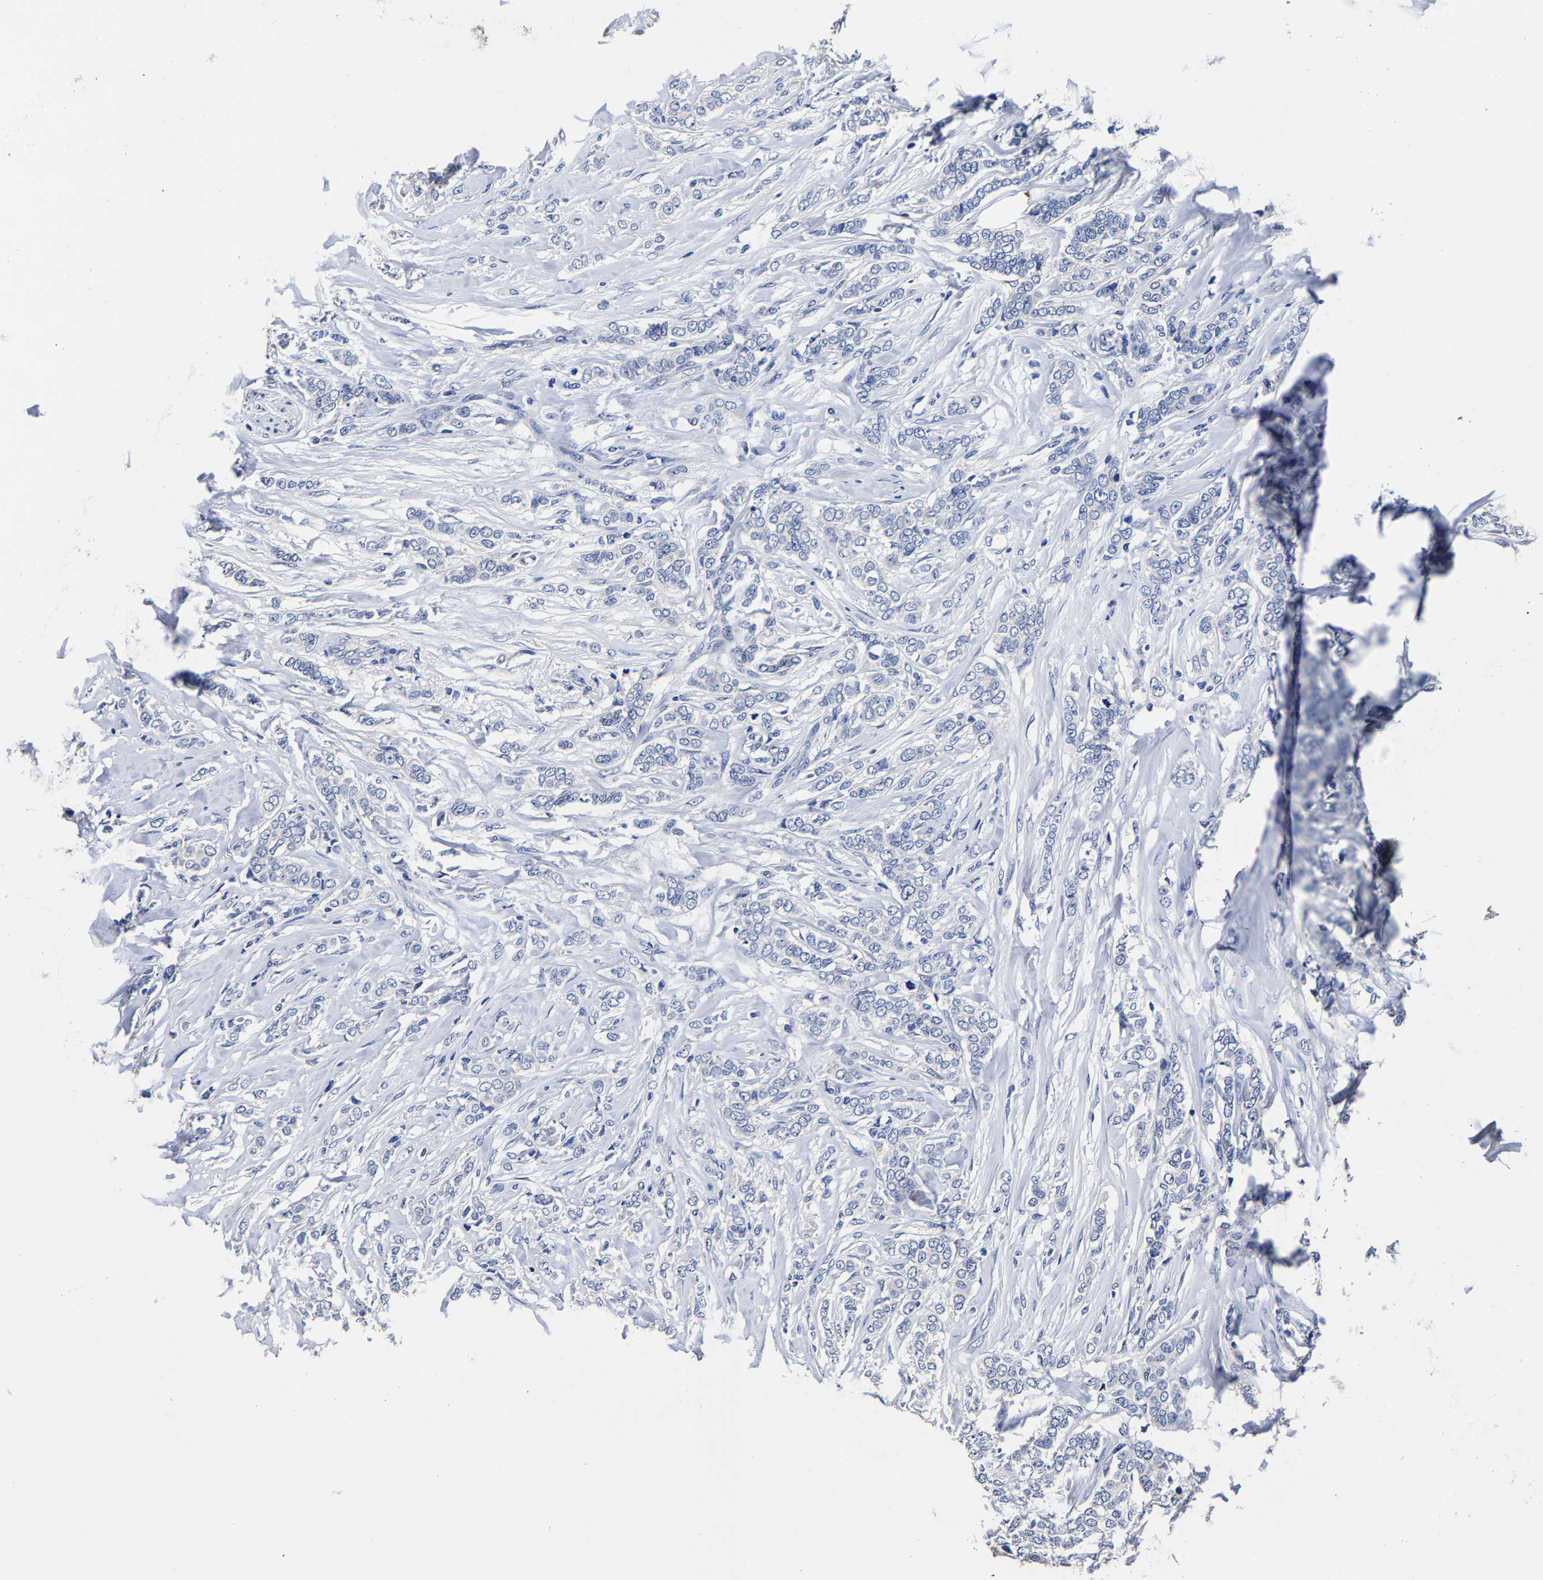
{"staining": {"intensity": "negative", "quantity": "none", "location": "none"}, "tissue": "breast cancer", "cell_type": "Tumor cells", "image_type": "cancer", "snomed": [{"axis": "morphology", "description": "Lobular carcinoma"}, {"axis": "topography", "description": "Skin"}, {"axis": "topography", "description": "Breast"}], "caption": "Photomicrograph shows no protein positivity in tumor cells of breast cancer tissue. (Stains: DAB (3,3'-diaminobenzidine) IHC with hematoxylin counter stain, Microscopy: brightfield microscopy at high magnification).", "gene": "AKAP4", "patient": {"sex": "female", "age": 46}}